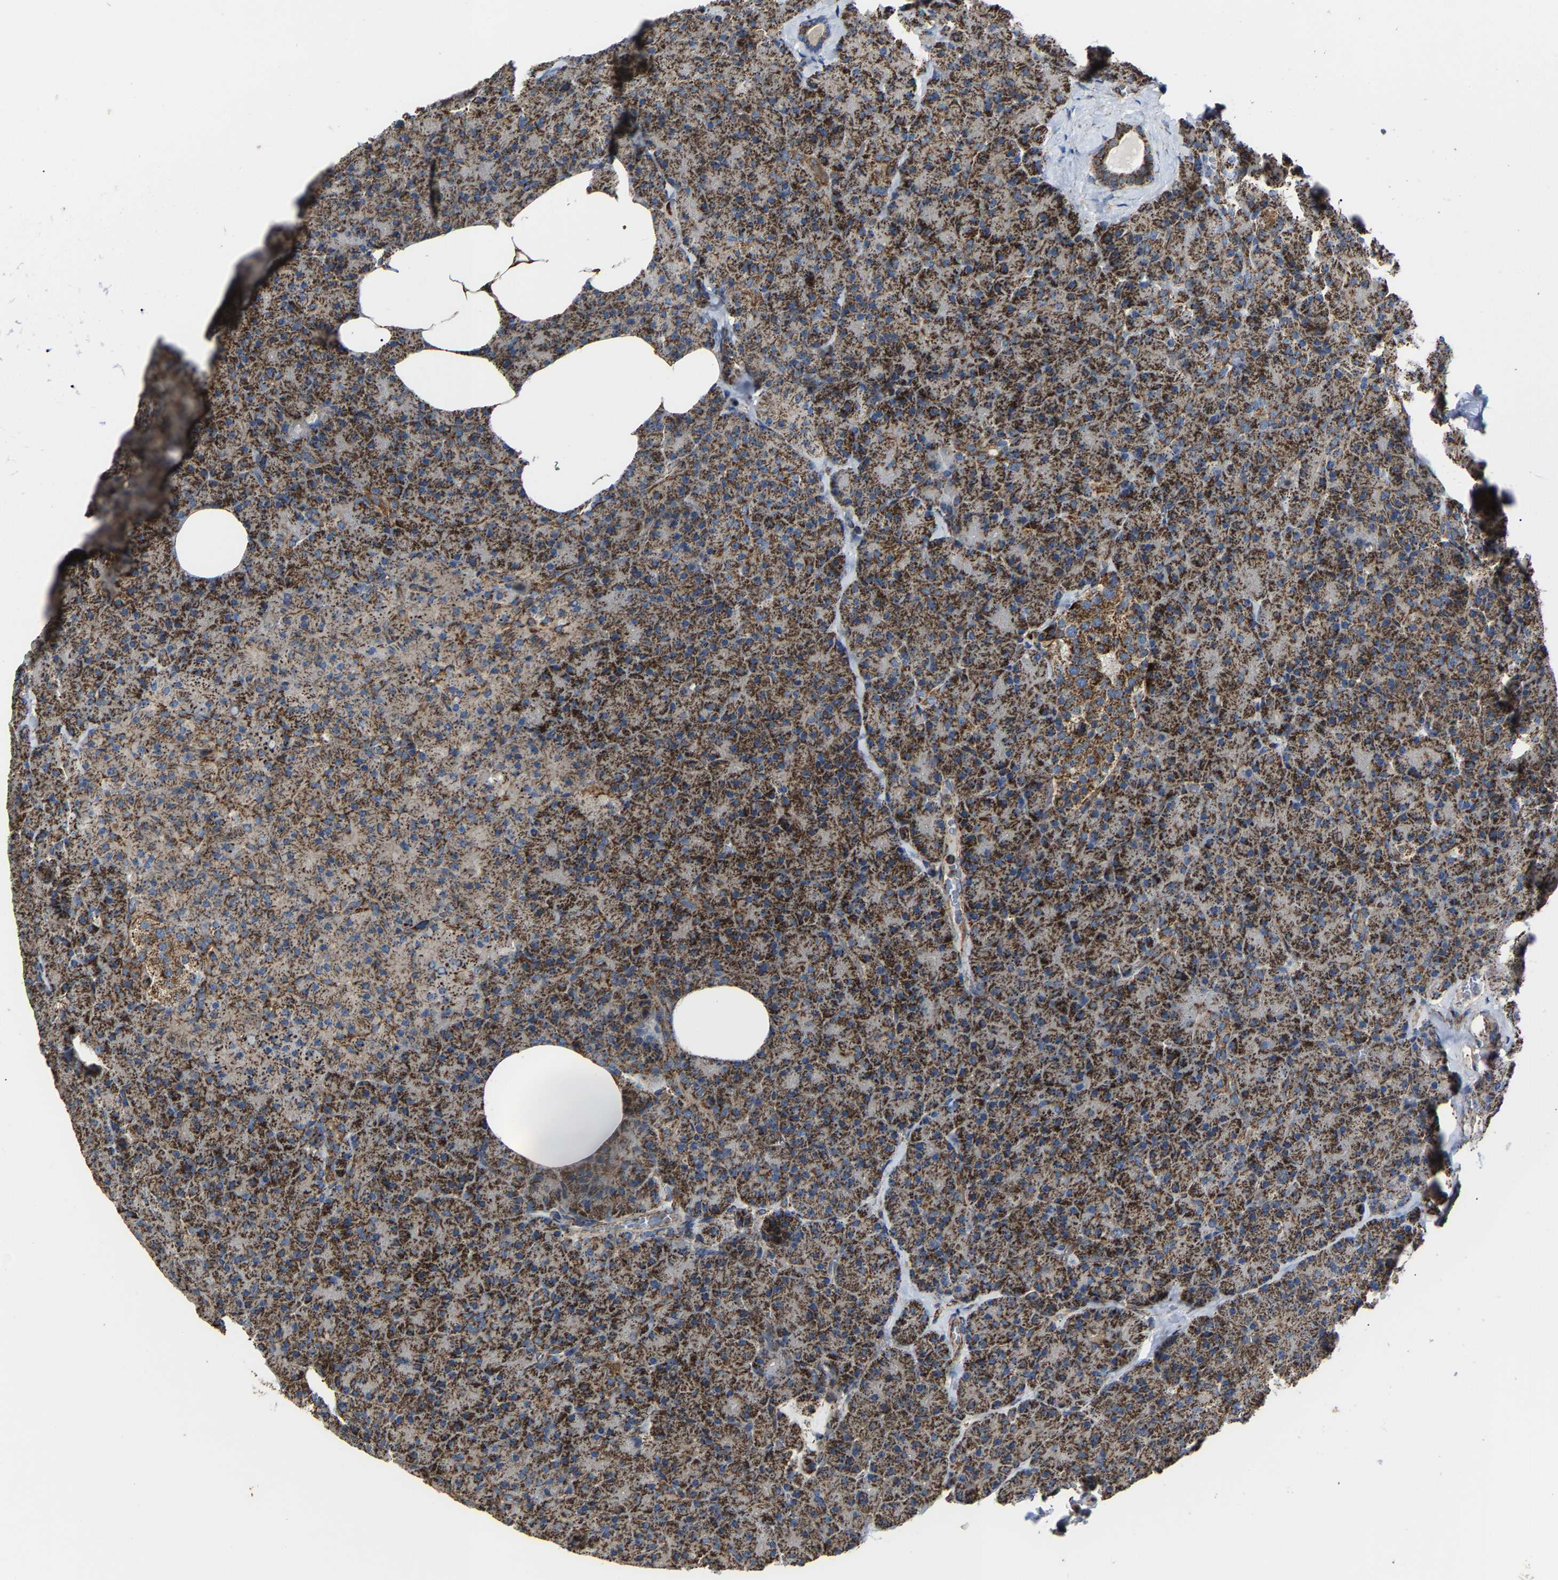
{"staining": {"intensity": "strong", "quantity": ">75%", "location": "cytoplasmic/membranous"}, "tissue": "pancreas", "cell_type": "Exocrine glandular cells", "image_type": "normal", "snomed": [{"axis": "morphology", "description": "Normal tissue, NOS"}, {"axis": "morphology", "description": "Carcinoid, malignant, NOS"}, {"axis": "topography", "description": "Pancreas"}], "caption": "IHC of benign human pancreas reveals high levels of strong cytoplasmic/membranous expression in approximately >75% of exocrine glandular cells. (DAB IHC with brightfield microscopy, high magnification).", "gene": "NDUFV3", "patient": {"sex": "female", "age": 35}}